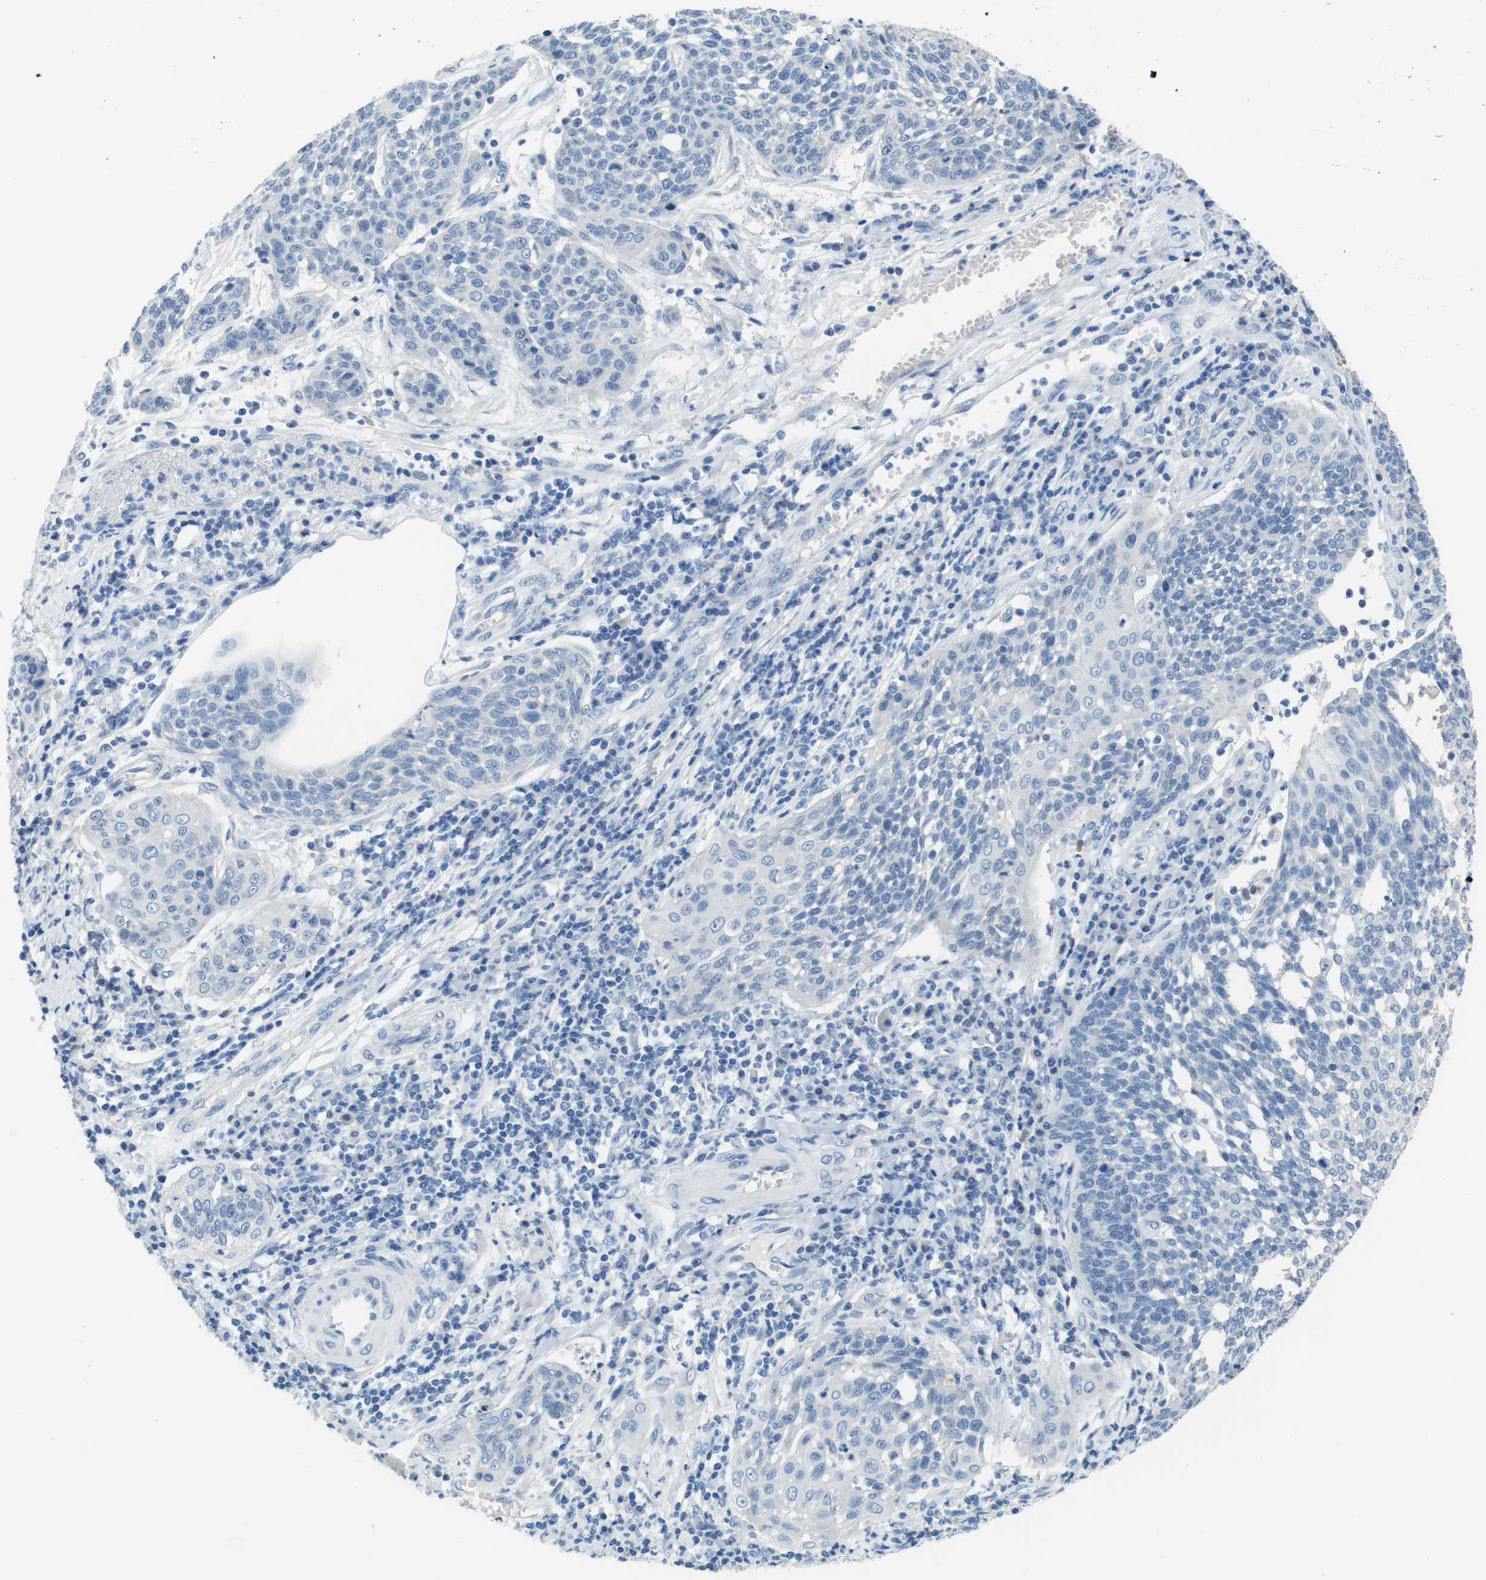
{"staining": {"intensity": "negative", "quantity": "none", "location": "none"}, "tissue": "cervical cancer", "cell_type": "Tumor cells", "image_type": "cancer", "snomed": [{"axis": "morphology", "description": "Squamous cell carcinoma, NOS"}, {"axis": "topography", "description": "Cervix"}], "caption": "Immunohistochemistry (IHC) photomicrograph of human cervical squamous cell carcinoma stained for a protein (brown), which exhibits no expression in tumor cells. (IHC, brightfield microscopy, high magnification).", "gene": "NCS1", "patient": {"sex": "female", "age": 34}}